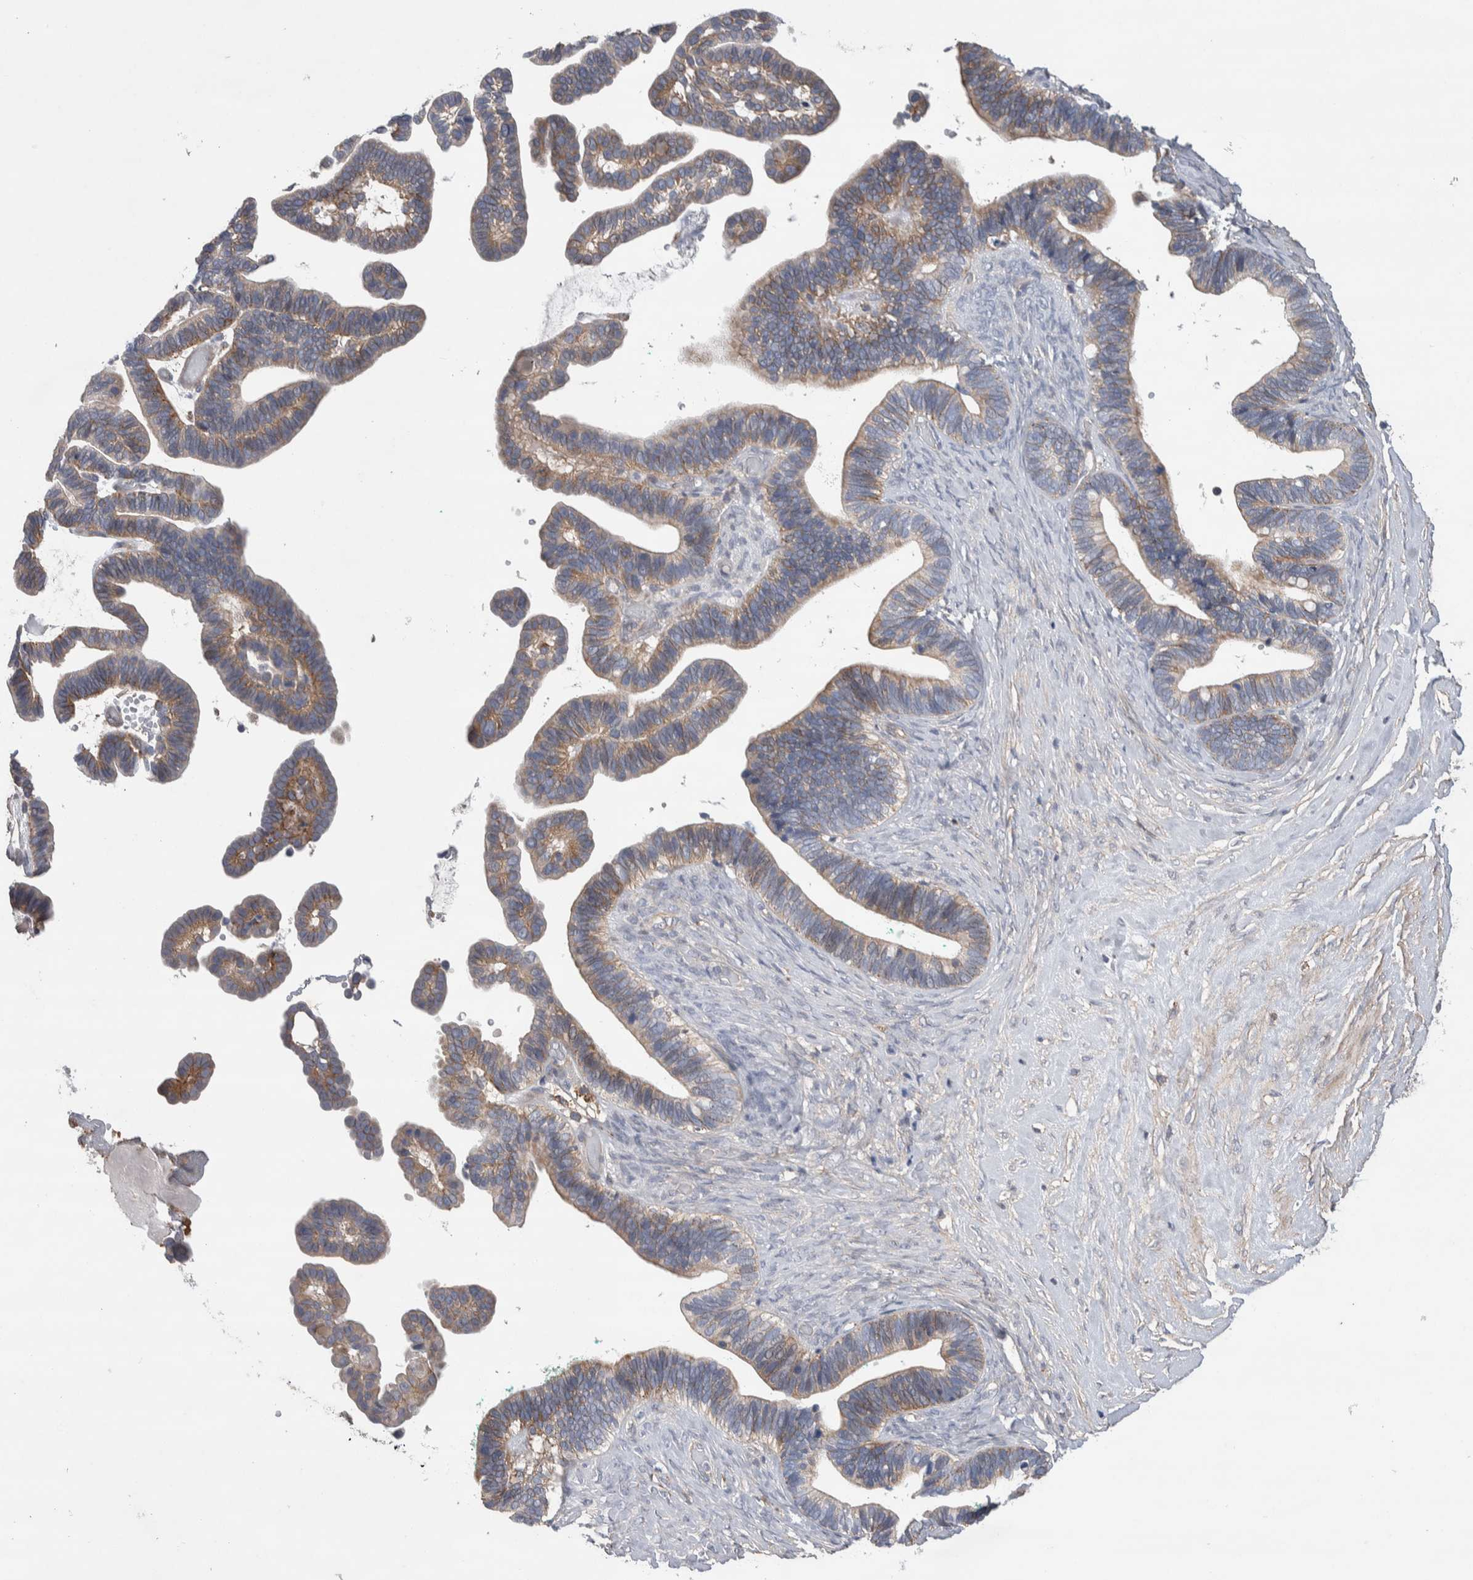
{"staining": {"intensity": "weak", "quantity": ">75%", "location": "cytoplasmic/membranous"}, "tissue": "ovarian cancer", "cell_type": "Tumor cells", "image_type": "cancer", "snomed": [{"axis": "morphology", "description": "Cystadenocarcinoma, serous, NOS"}, {"axis": "topography", "description": "Ovary"}], "caption": "Brown immunohistochemical staining in human ovarian serous cystadenocarcinoma reveals weak cytoplasmic/membranous positivity in about >75% of tumor cells.", "gene": "GCNA", "patient": {"sex": "female", "age": 56}}